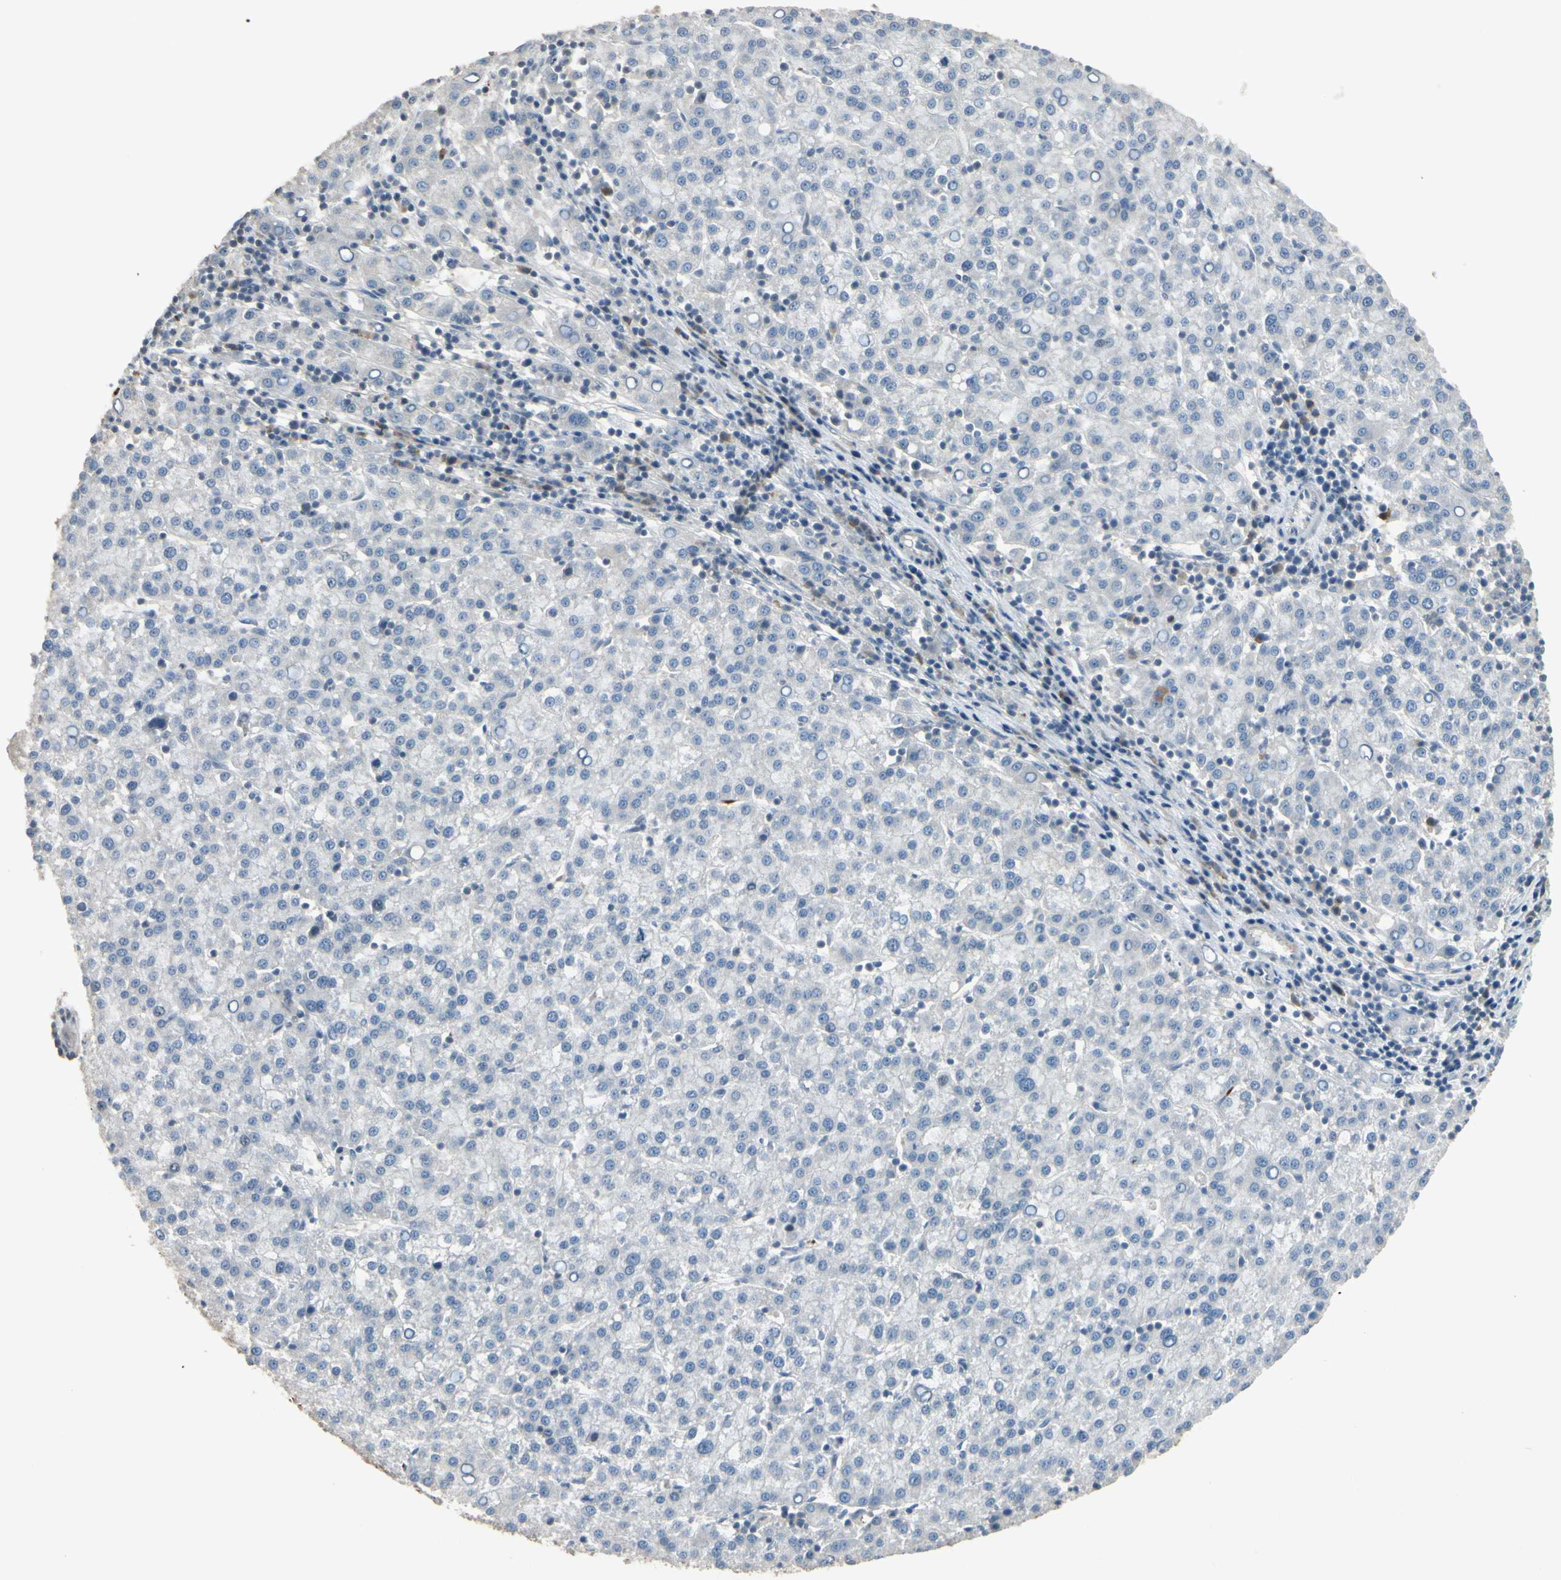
{"staining": {"intensity": "negative", "quantity": "none", "location": "none"}, "tissue": "liver cancer", "cell_type": "Tumor cells", "image_type": "cancer", "snomed": [{"axis": "morphology", "description": "Carcinoma, Hepatocellular, NOS"}, {"axis": "topography", "description": "Liver"}], "caption": "Liver cancer (hepatocellular carcinoma) stained for a protein using IHC displays no expression tumor cells.", "gene": "PPP3CB", "patient": {"sex": "female", "age": 58}}